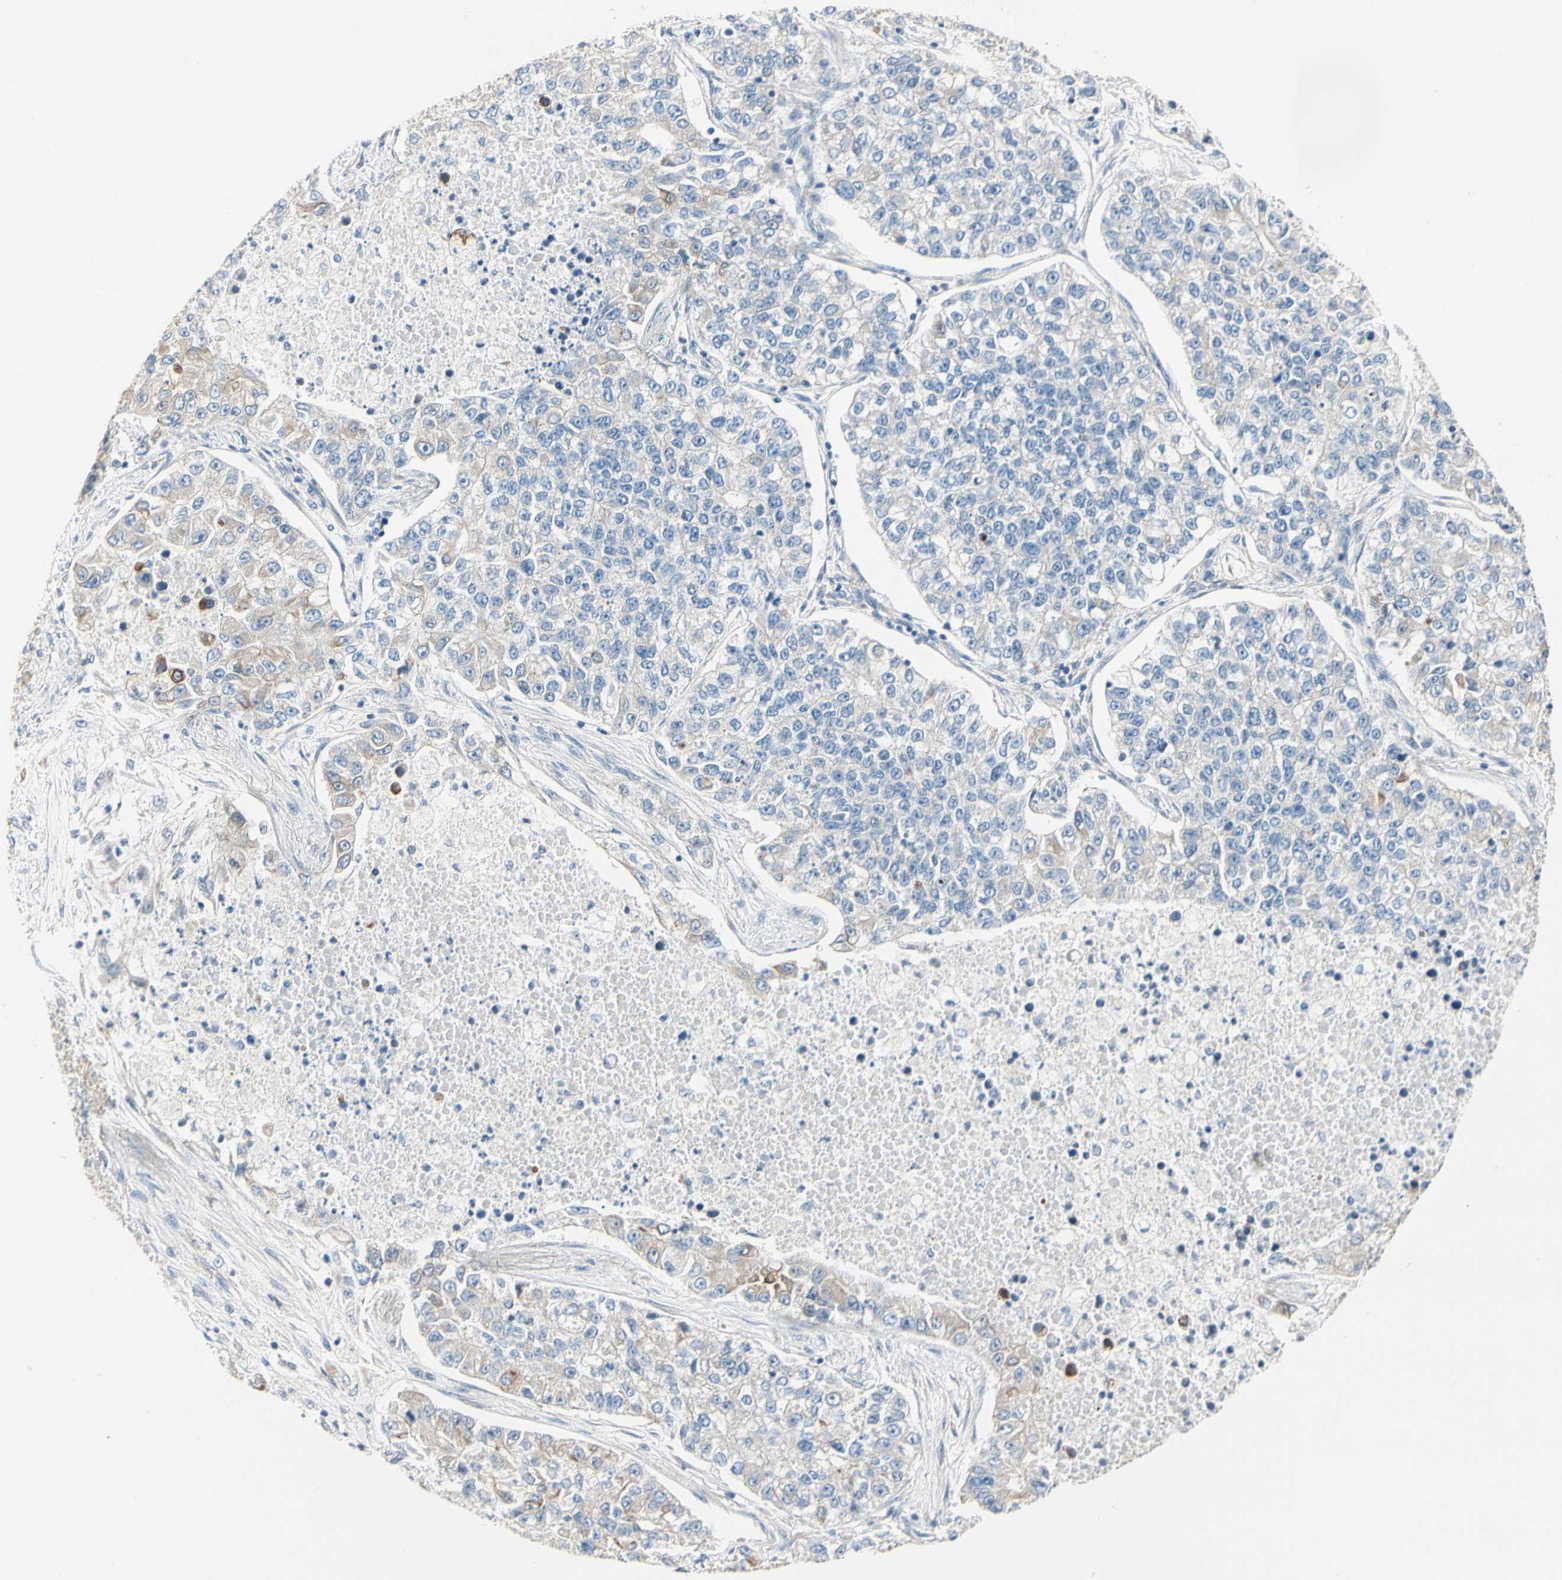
{"staining": {"intensity": "negative", "quantity": "none", "location": "none"}, "tissue": "lung cancer", "cell_type": "Tumor cells", "image_type": "cancer", "snomed": [{"axis": "morphology", "description": "Adenocarcinoma, NOS"}, {"axis": "topography", "description": "Lung"}], "caption": "DAB immunohistochemical staining of human lung cancer displays no significant positivity in tumor cells.", "gene": "DUSP12", "patient": {"sex": "male", "age": 49}}